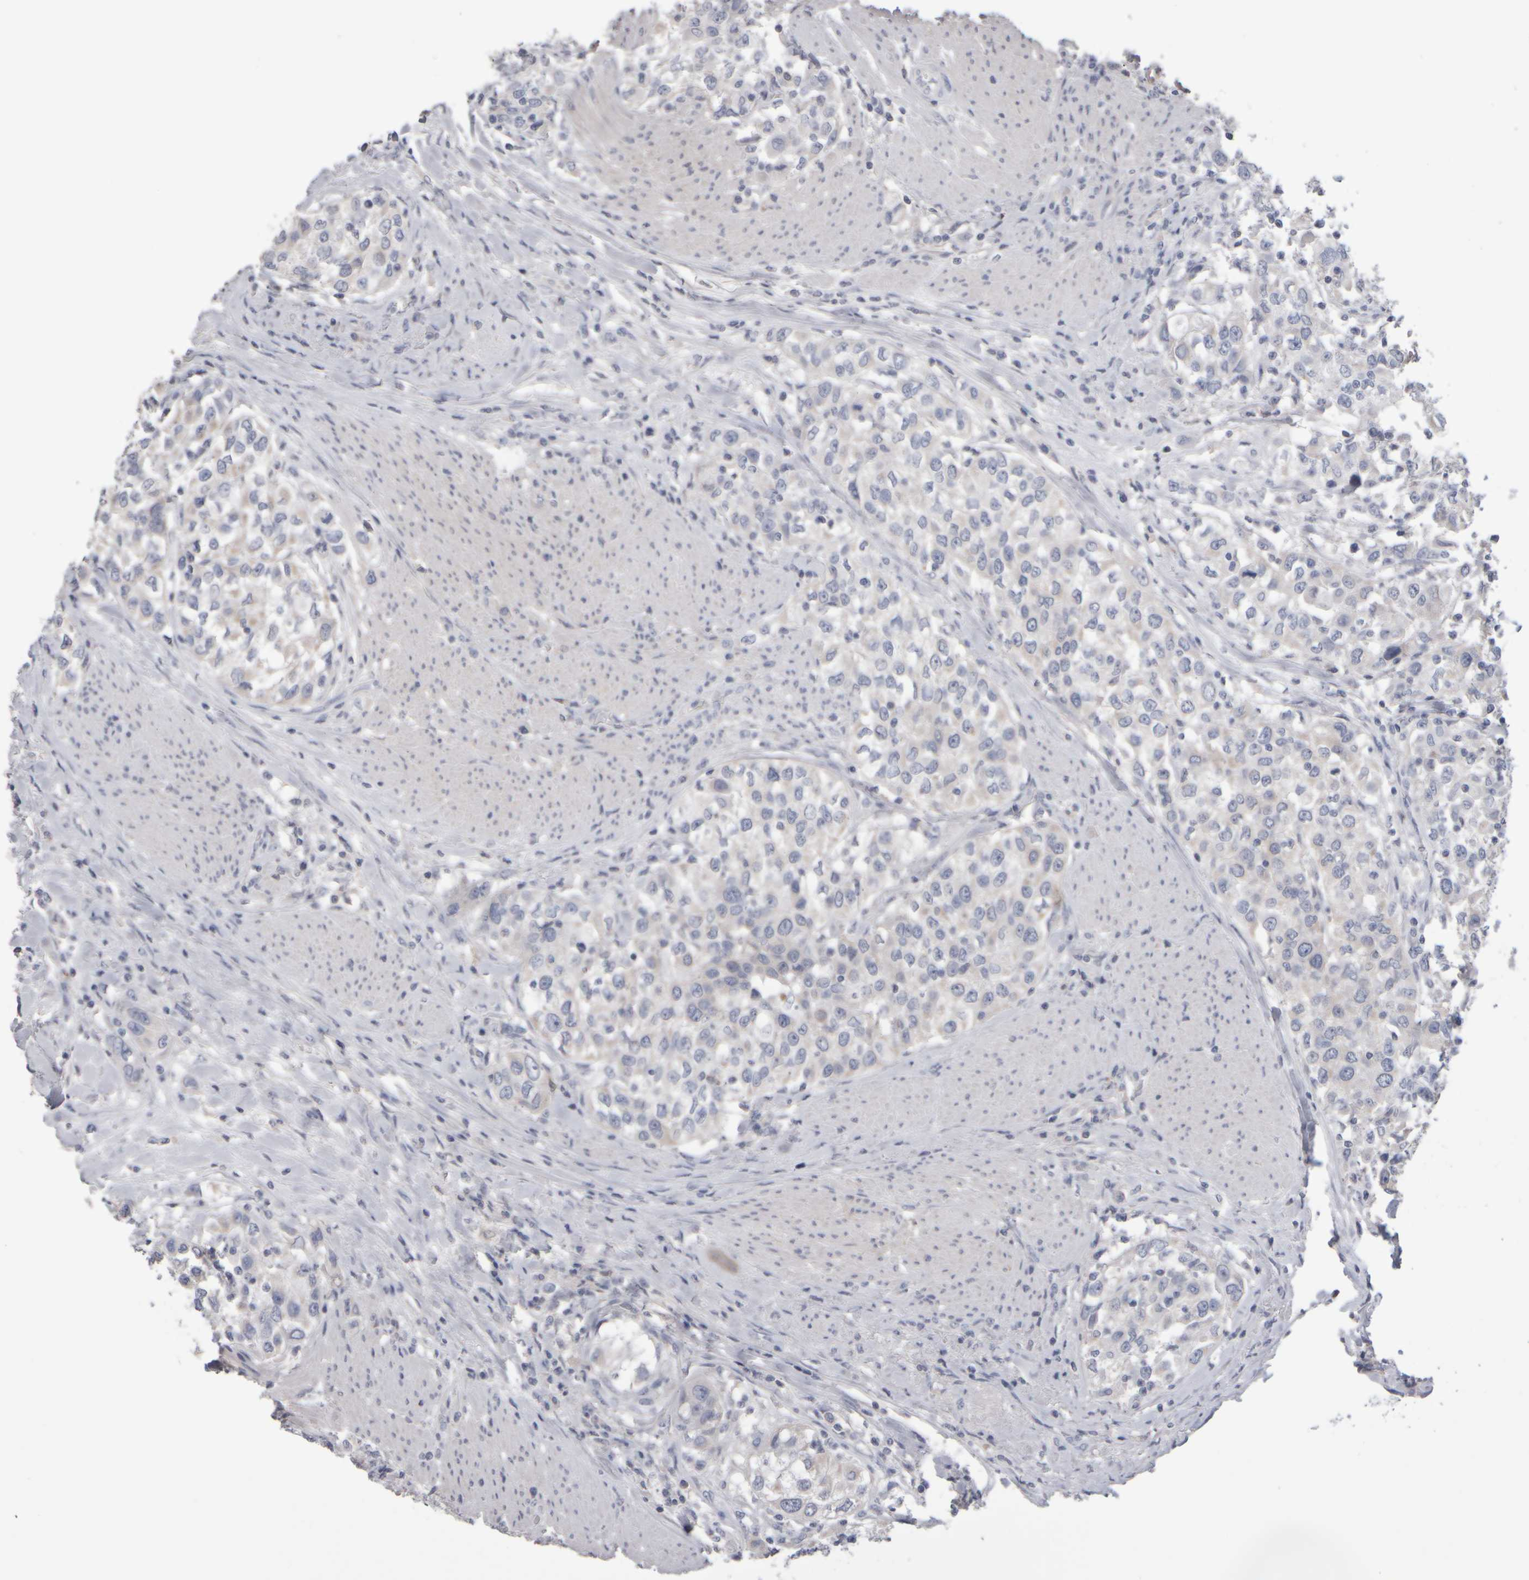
{"staining": {"intensity": "negative", "quantity": "none", "location": "none"}, "tissue": "urothelial cancer", "cell_type": "Tumor cells", "image_type": "cancer", "snomed": [{"axis": "morphology", "description": "Urothelial carcinoma, High grade"}, {"axis": "topography", "description": "Urinary bladder"}], "caption": "Tumor cells show no significant protein staining in high-grade urothelial carcinoma. The staining was performed using DAB to visualize the protein expression in brown, while the nuclei were stained in blue with hematoxylin (Magnification: 20x).", "gene": "EPHX2", "patient": {"sex": "female", "age": 80}}